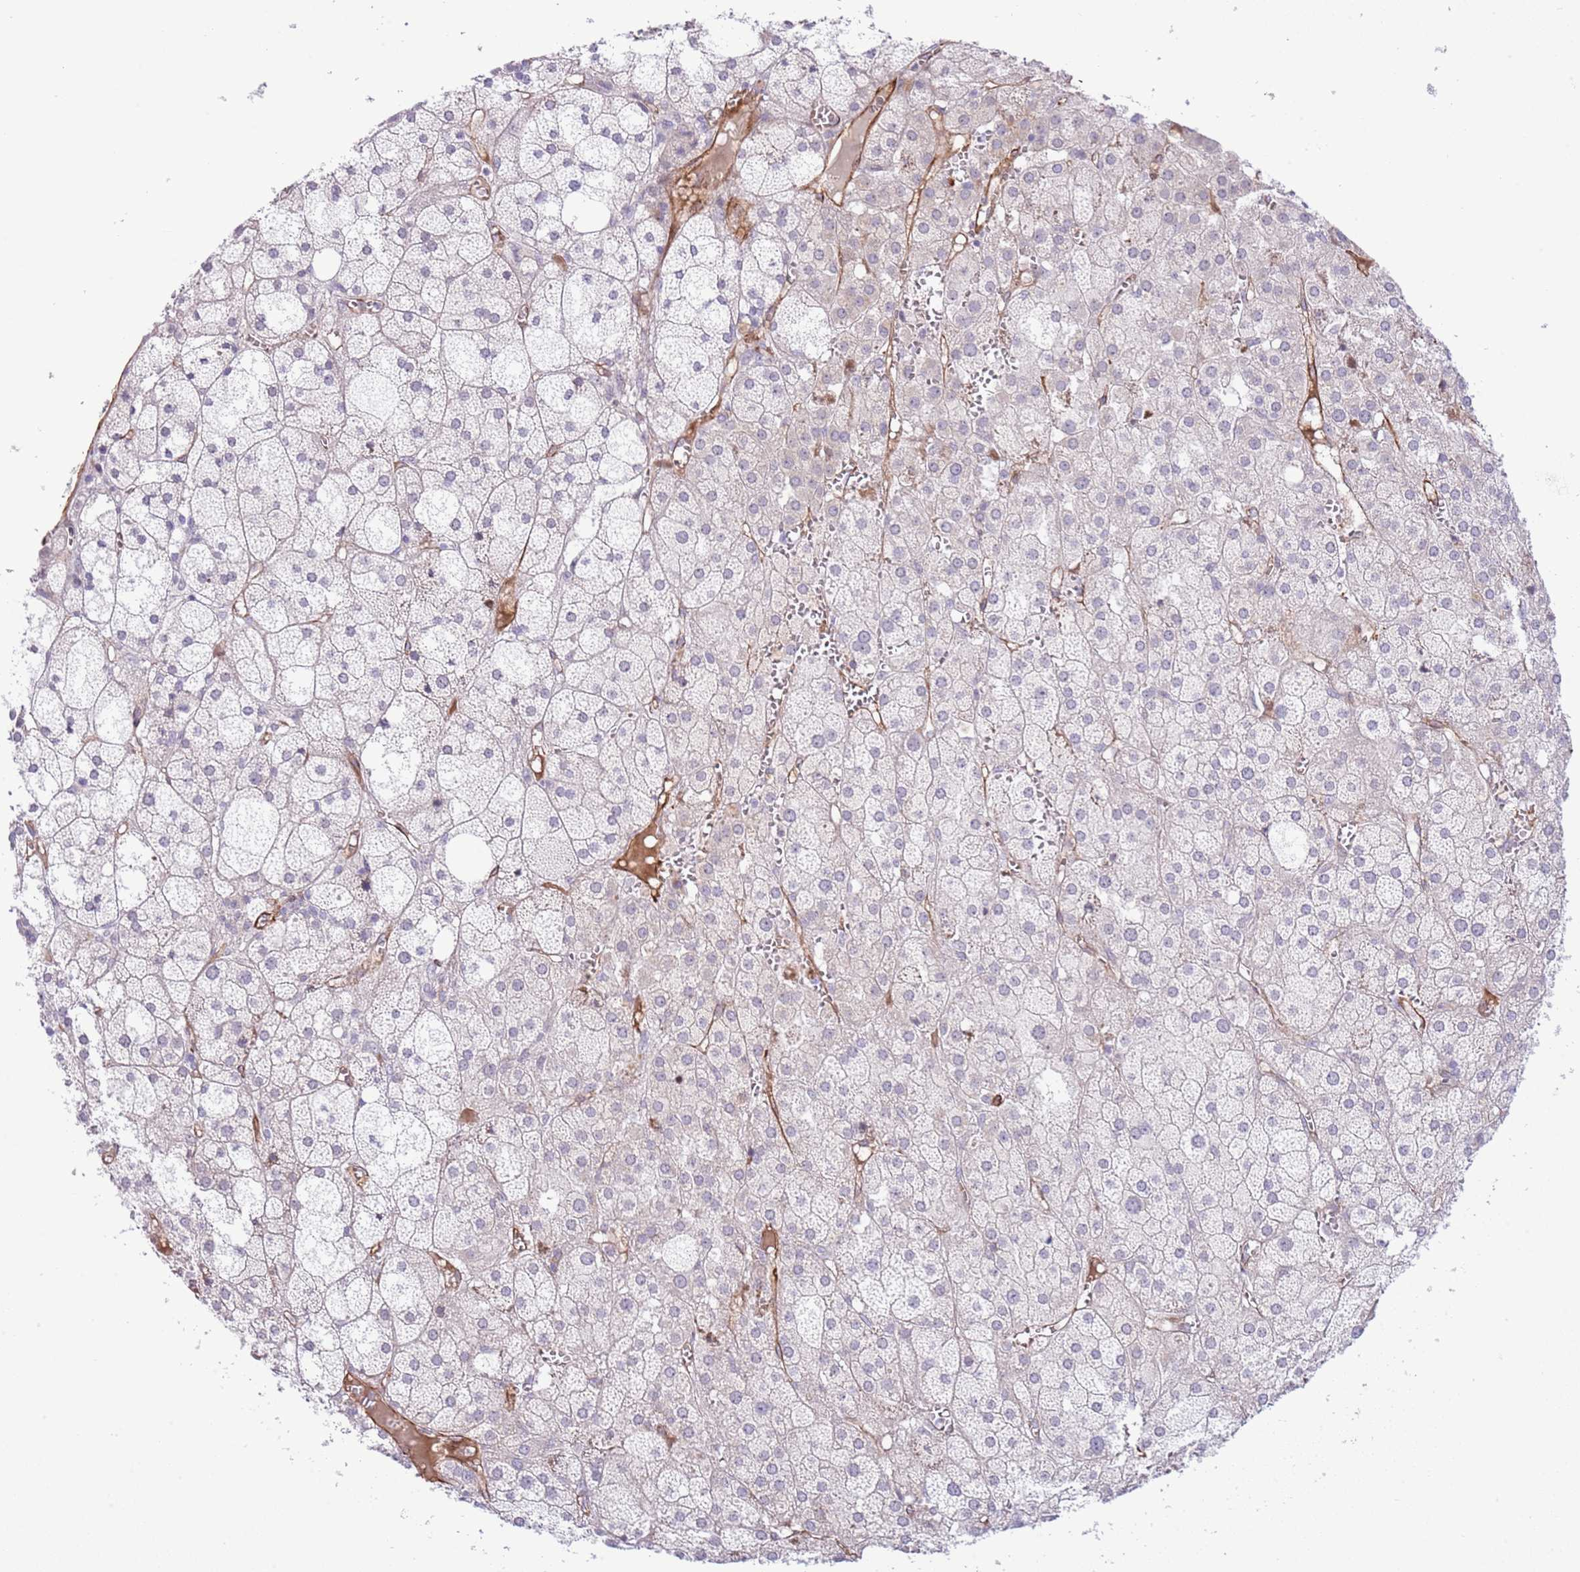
{"staining": {"intensity": "moderate", "quantity": "<25%", "location": "cytoplasmic/membranous"}, "tissue": "adrenal gland", "cell_type": "Glandular cells", "image_type": "normal", "snomed": [{"axis": "morphology", "description": "Normal tissue, NOS"}, {"axis": "topography", "description": "Adrenal gland"}], "caption": "Adrenal gland stained with DAB (3,3'-diaminobenzidine) IHC displays low levels of moderate cytoplasmic/membranous positivity in about <25% of glandular cells.", "gene": "NEK3", "patient": {"sex": "female", "age": 61}}